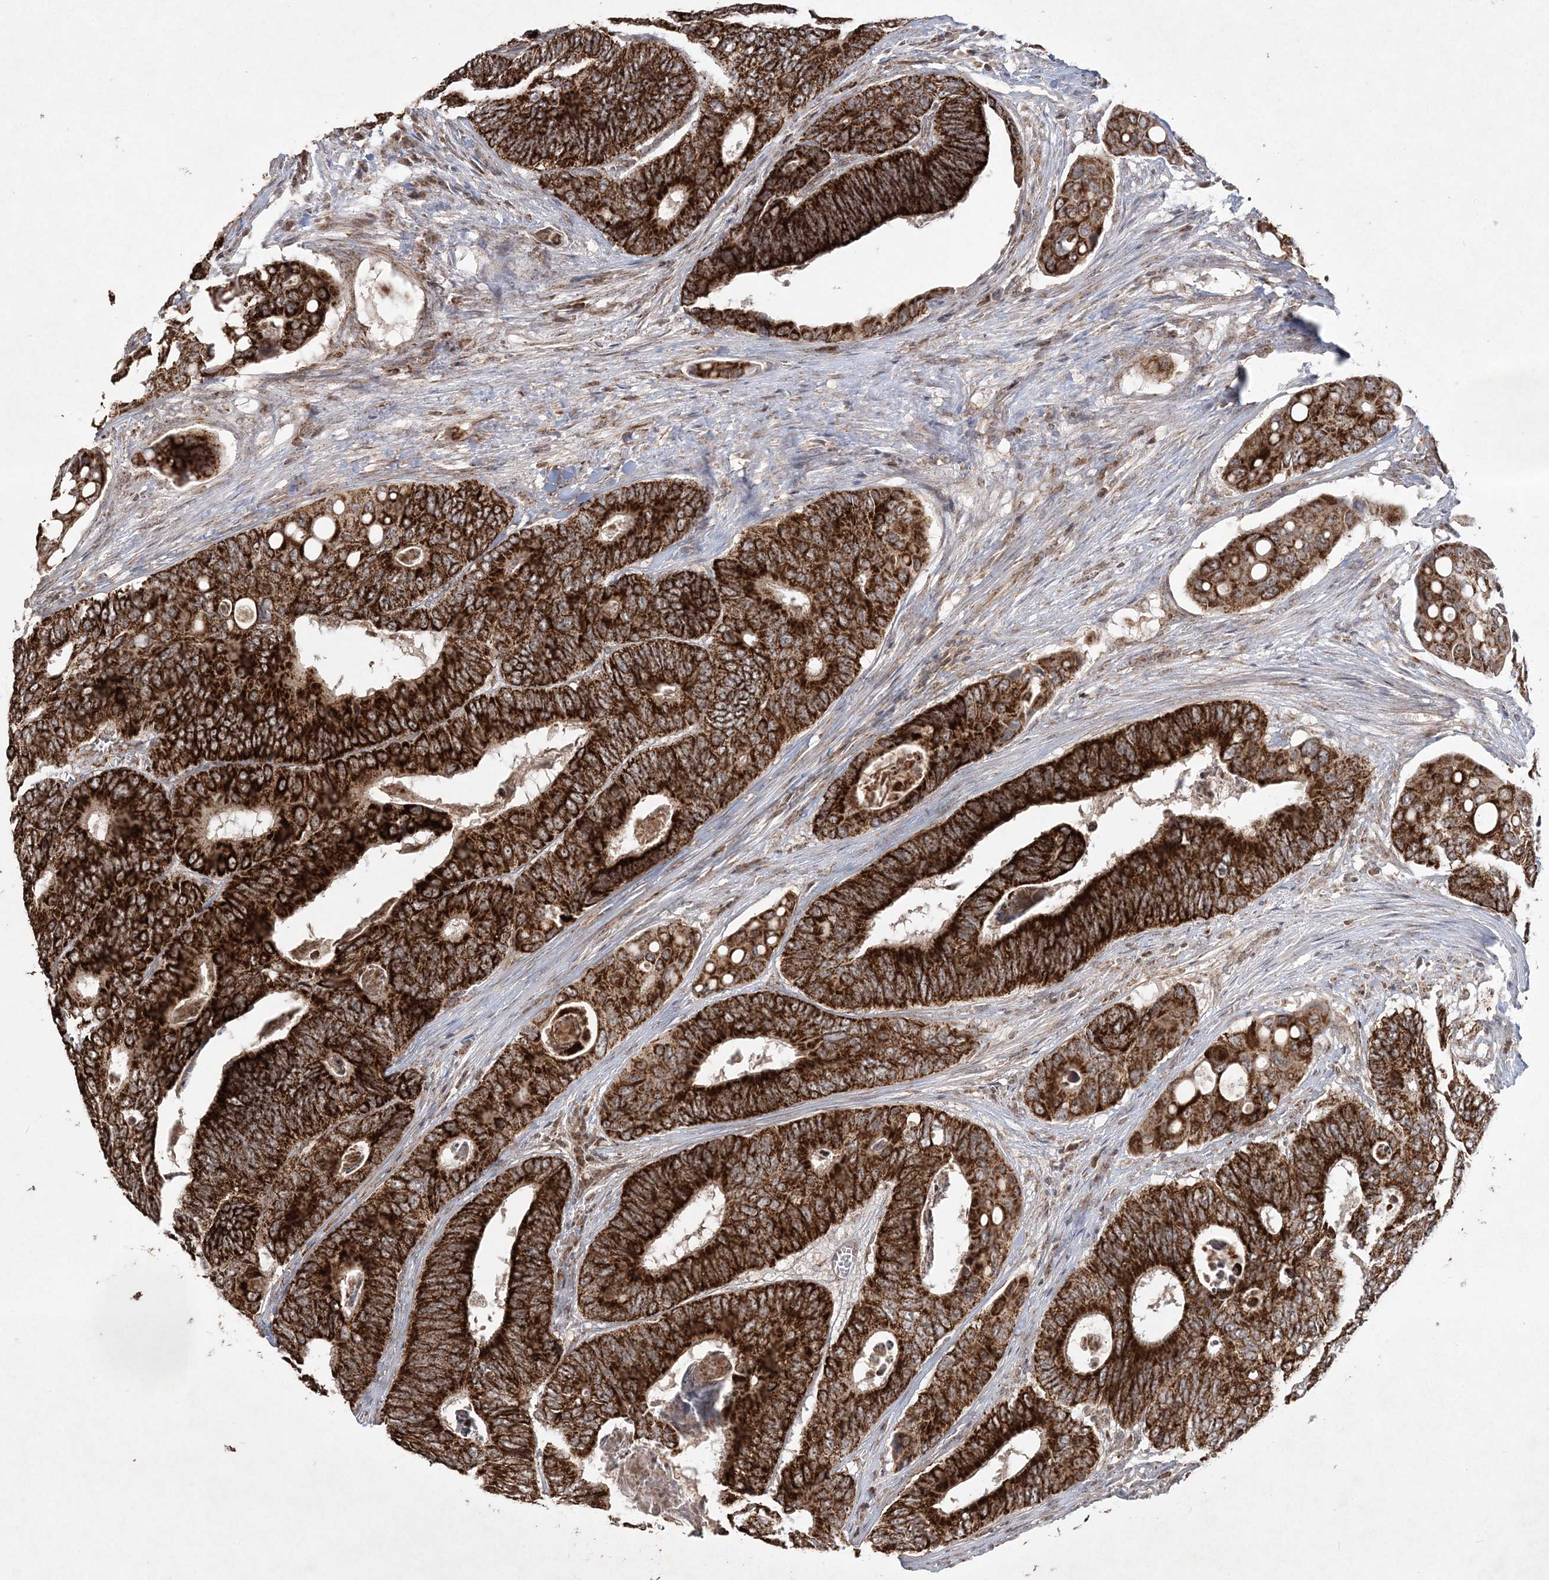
{"staining": {"intensity": "strong", "quantity": ">75%", "location": "cytoplasmic/membranous"}, "tissue": "colorectal cancer", "cell_type": "Tumor cells", "image_type": "cancer", "snomed": [{"axis": "morphology", "description": "Inflammation, NOS"}, {"axis": "morphology", "description": "Adenocarcinoma, NOS"}, {"axis": "topography", "description": "Colon"}], "caption": "Adenocarcinoma (colorectal) was stained to show a protein in brown. There is high levels of strong cytoplasmic/membranous staining in approximately >75% of tumor cells.", "gene": "LRPPRC", "patient": {"sex": "male", "age": 72}}